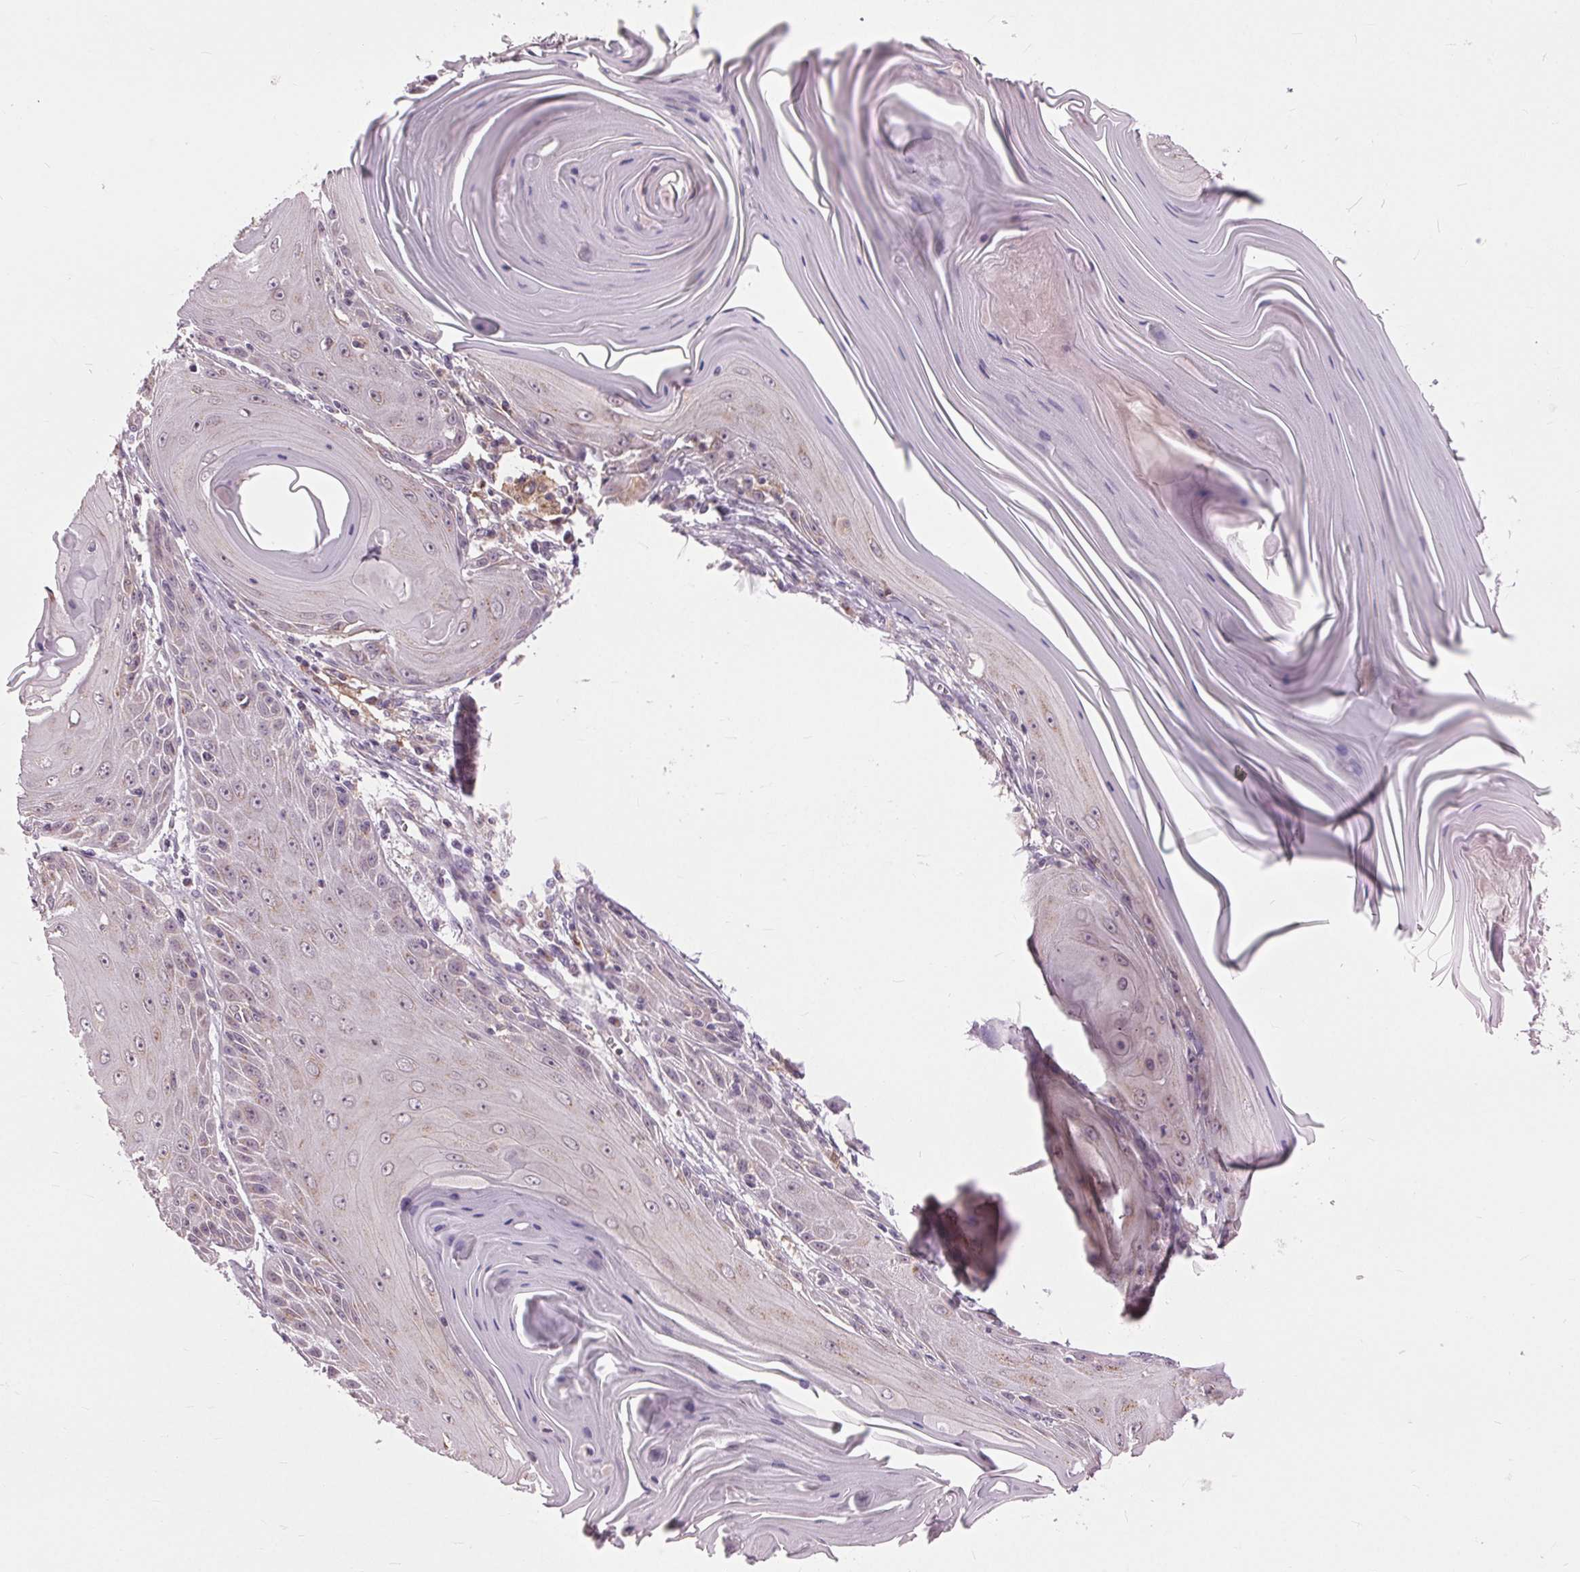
{"staining": {"intensity": "negative", "quantity": "none", "location": "none"}, "tissue": "skin cancer", "cell_type": "Tumor cells", "image_type": "cancer", "snomed": [{"axis": "morphology", "description": "Squamous cell carcinoma, NOS"}, {"axis": "topography", "description": "Skin"}, {"axis": "topography", "description": "Vulva"}], "caption": "This is an IHC histopathology image of skin squamous cell carcinoma. There is no expression in tumor cells.", "gene": "BSDC1", "patient": {"sex": "female", "age": 85}}